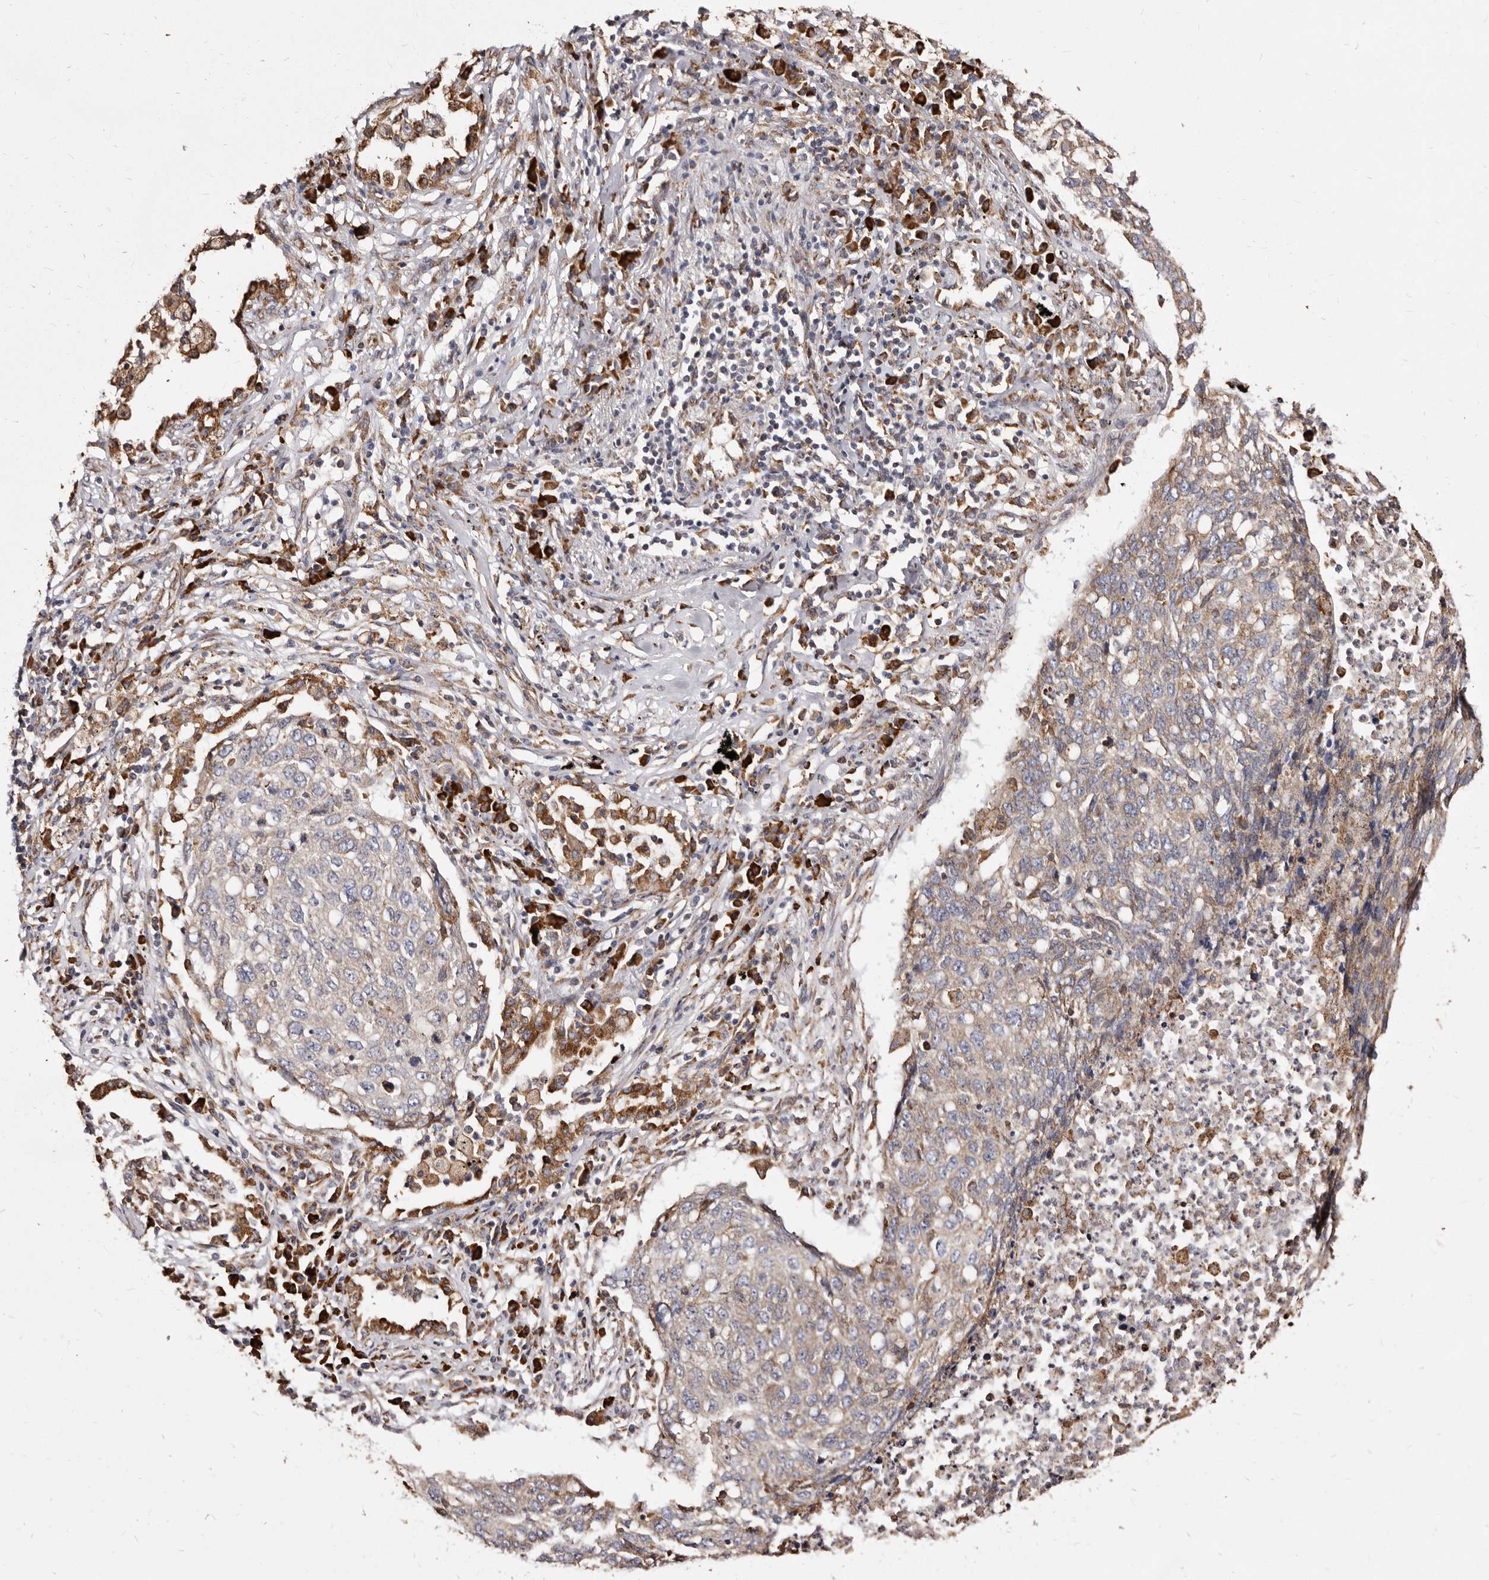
{"staining": {"intensity": "weak", "quantity": "25%-75%", "location": "cytoplasmic/membranous"}, "tissue": "lung cancer", "cell_type": "Tumor cells", "image_type": "cancer", "snomed": [{"axis": "morphology", "description": "Squamous cell carcinoma, NOS"}, {"axis": "topography", "description": "Lung"}], "caption": "Lung cancer (squamous cell carcinoma) stained with a brown dye shows weak cytoplasmic/membranous positive staining in approximately 25%-75% of tumor cells.", "gene": "ACBD6", "patient": {"sex": "female", "age": 63}}